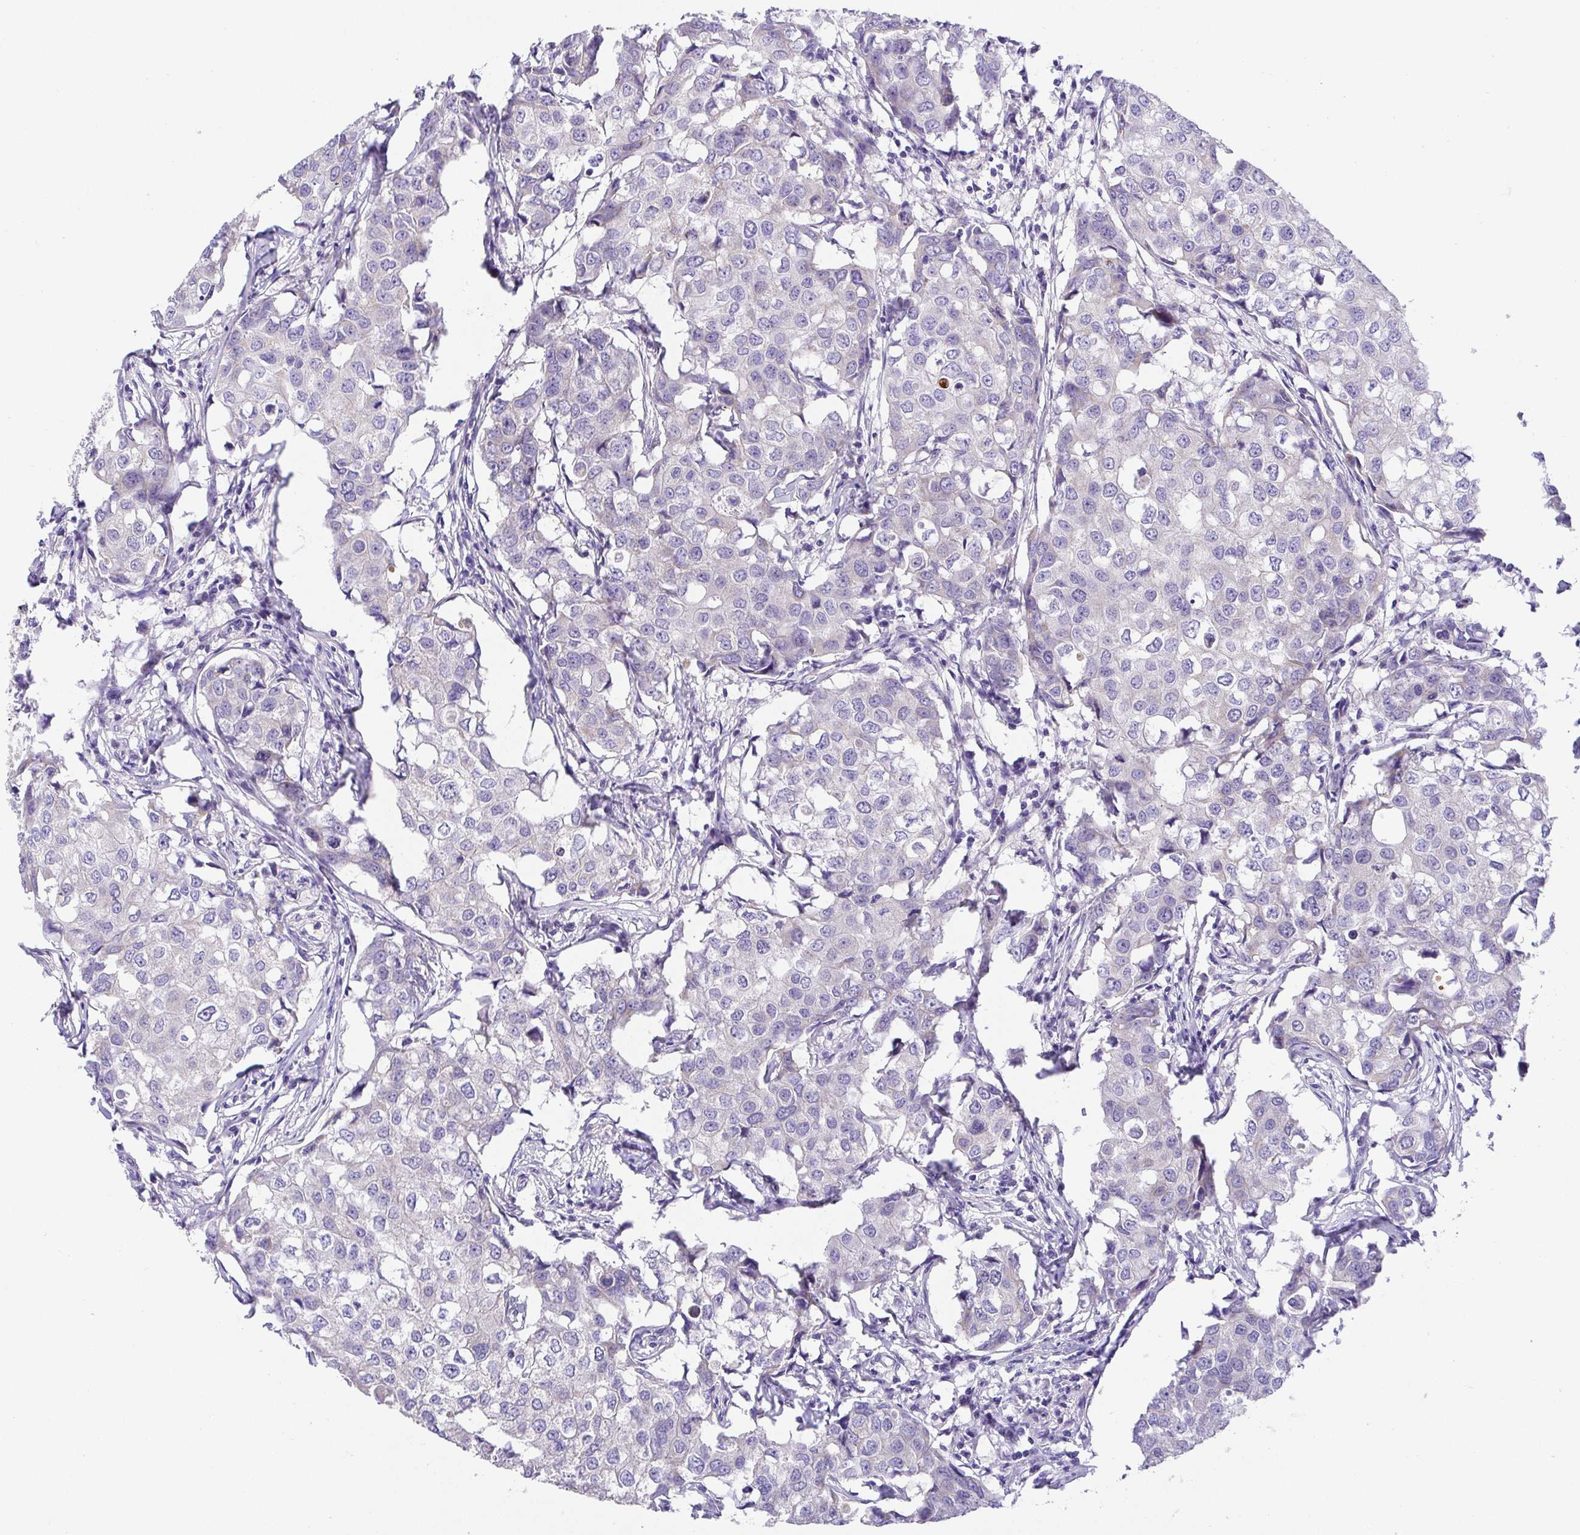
{"staining": {"intensity": "negative", "quantity": "none", "location": "none"}, "tissue": "breast cancer", "cell_type": "Tumor cells", "image_type": "cancer", "snomed": [{"axis": "morphology", "description": "Duct carcinoma"}, {"axis": "topography", "description": "Breast"}], "caption": "A high-resolution histopathology image shows immunohistochemistry (IHC) staining of breast cancer (infiltrating ductal carcinoma), which exhibits no significant staining in tumor cells.", "gene": "SLC13A1", "patient": {"sex": "female", "age": 27}}